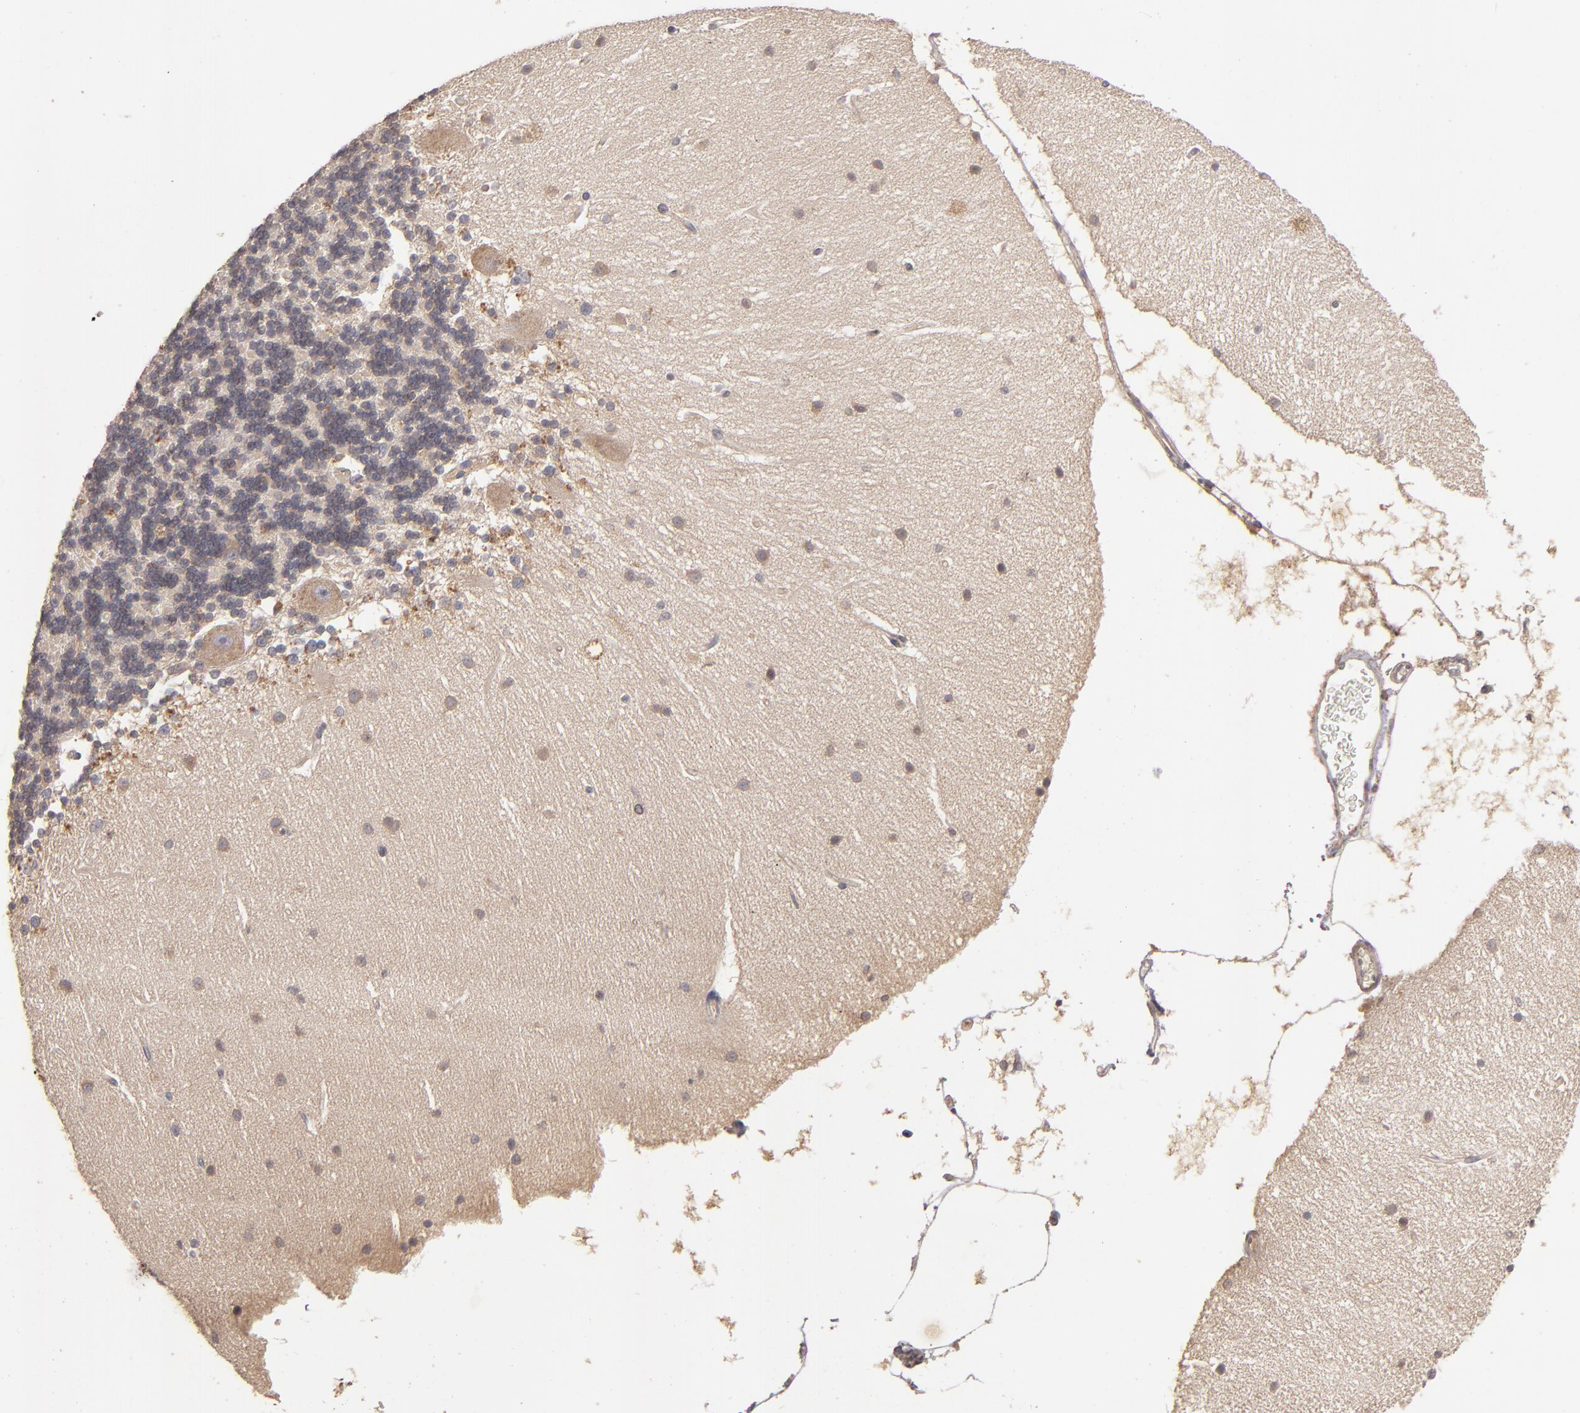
{"staining": {"intensity": "weak", "quantity": "<25%", "location": "cytoplasmic/membranous"}, "tissue": "cerebellum", "cell_type": "Cells in granular layer", "image_type": "normal", "snomed": [{"axis": "morphology", "description": "Normal tissue, NOS"}, {"axis": "topography", "description": "Cerebellum"}], "caption": "This micrograph is of benign cerebellum stained with immunohistochemistry (IHC) to label a protein in brown with the nuclei are counter-stained blue. There is no expression in cells in granular layer. Nuclei are stained in blue.", "gene": "UPF3B", "patient": {"sex": "female", "age": 54}}